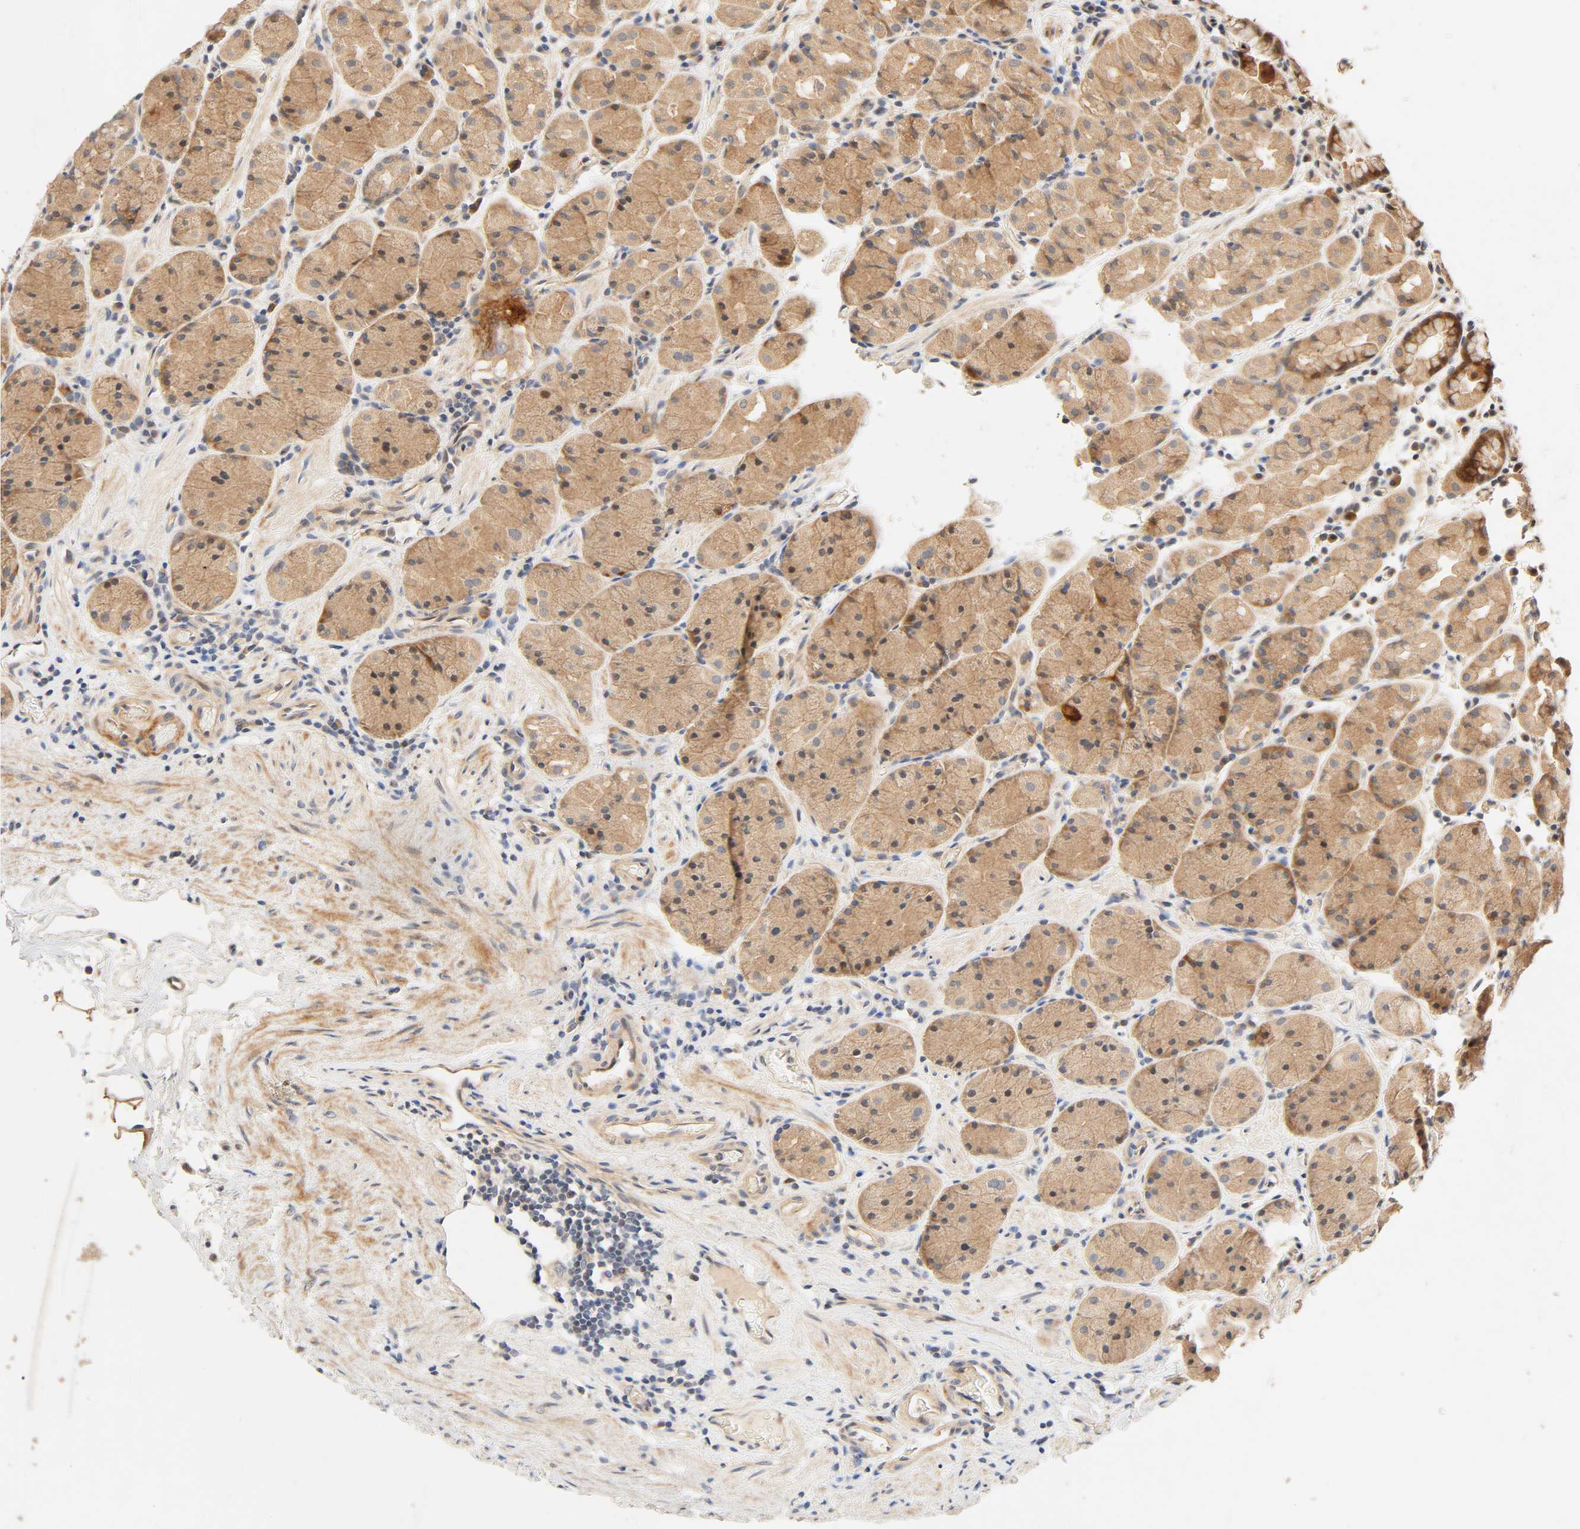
{"staining": {"intensity": "moderate", "quantity": ">75%", "location": "cytoplasmic/membranous"}, "tissue": "stomach", "cell_type": "Glandular cells", "image_type": "normal", "snomed": [{"axis": "morphology", "description": "Normal tissue, NOS"}, {"axis": "topography", "description": "Stomach, lower"}], "caption": "Immunohistochemical staining of benign human stomach demonstrates moderate cytoplasmic/membranous protein staining in about >75% of glandular cells.", "gene": "CACNA1G", "patient": {"sex": "male", "age": 56}}